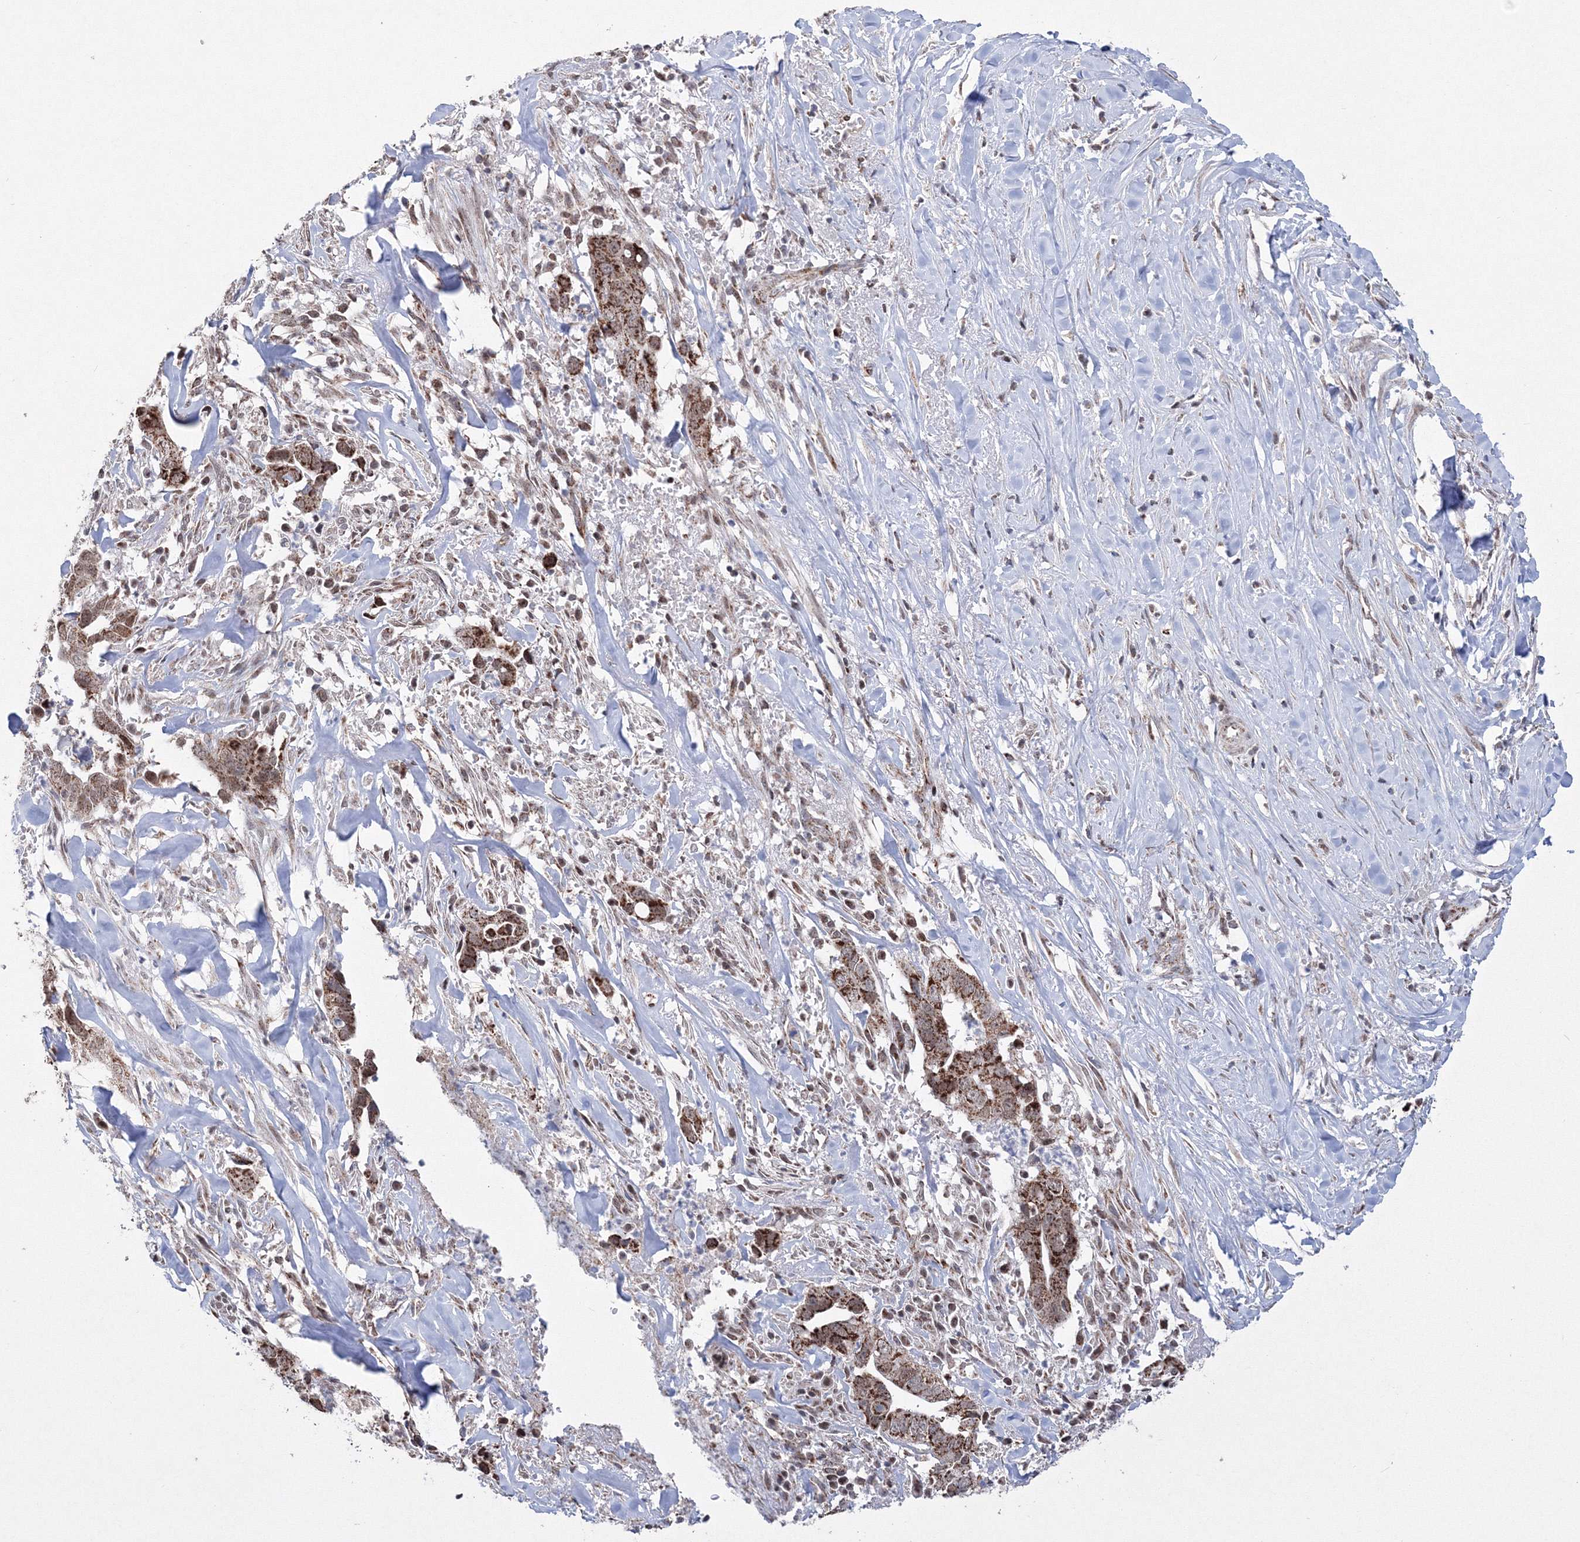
{"staining": {"intensity": "strong", "quantity": ">75%", "location": "cytoplasmic/membranous"}, "tissue": "liver cancer", "cell_type": "Tumor cells", "image_type": "cancer", "snomed": [{"axis": "morphology", "description": "Cholangiocarcinoma"}, {"axis": "topography", "description": "Liver"}], "caption": "Immunohistochemistry (DAB (3,3'-diaminobenzidine)) staining of liver cholangiocarcinoma shows strong cytoplasmic/membranous protein expression in approximately >75% of tumor cells. Using DAB (3,3'-diaminobenzidine) (brown) and hematoxylin (blue) stains, captured at high magnification using brightfield microscopy.", "gene": "GRSF1", "patient": {"sex": "female", "age": 79}}